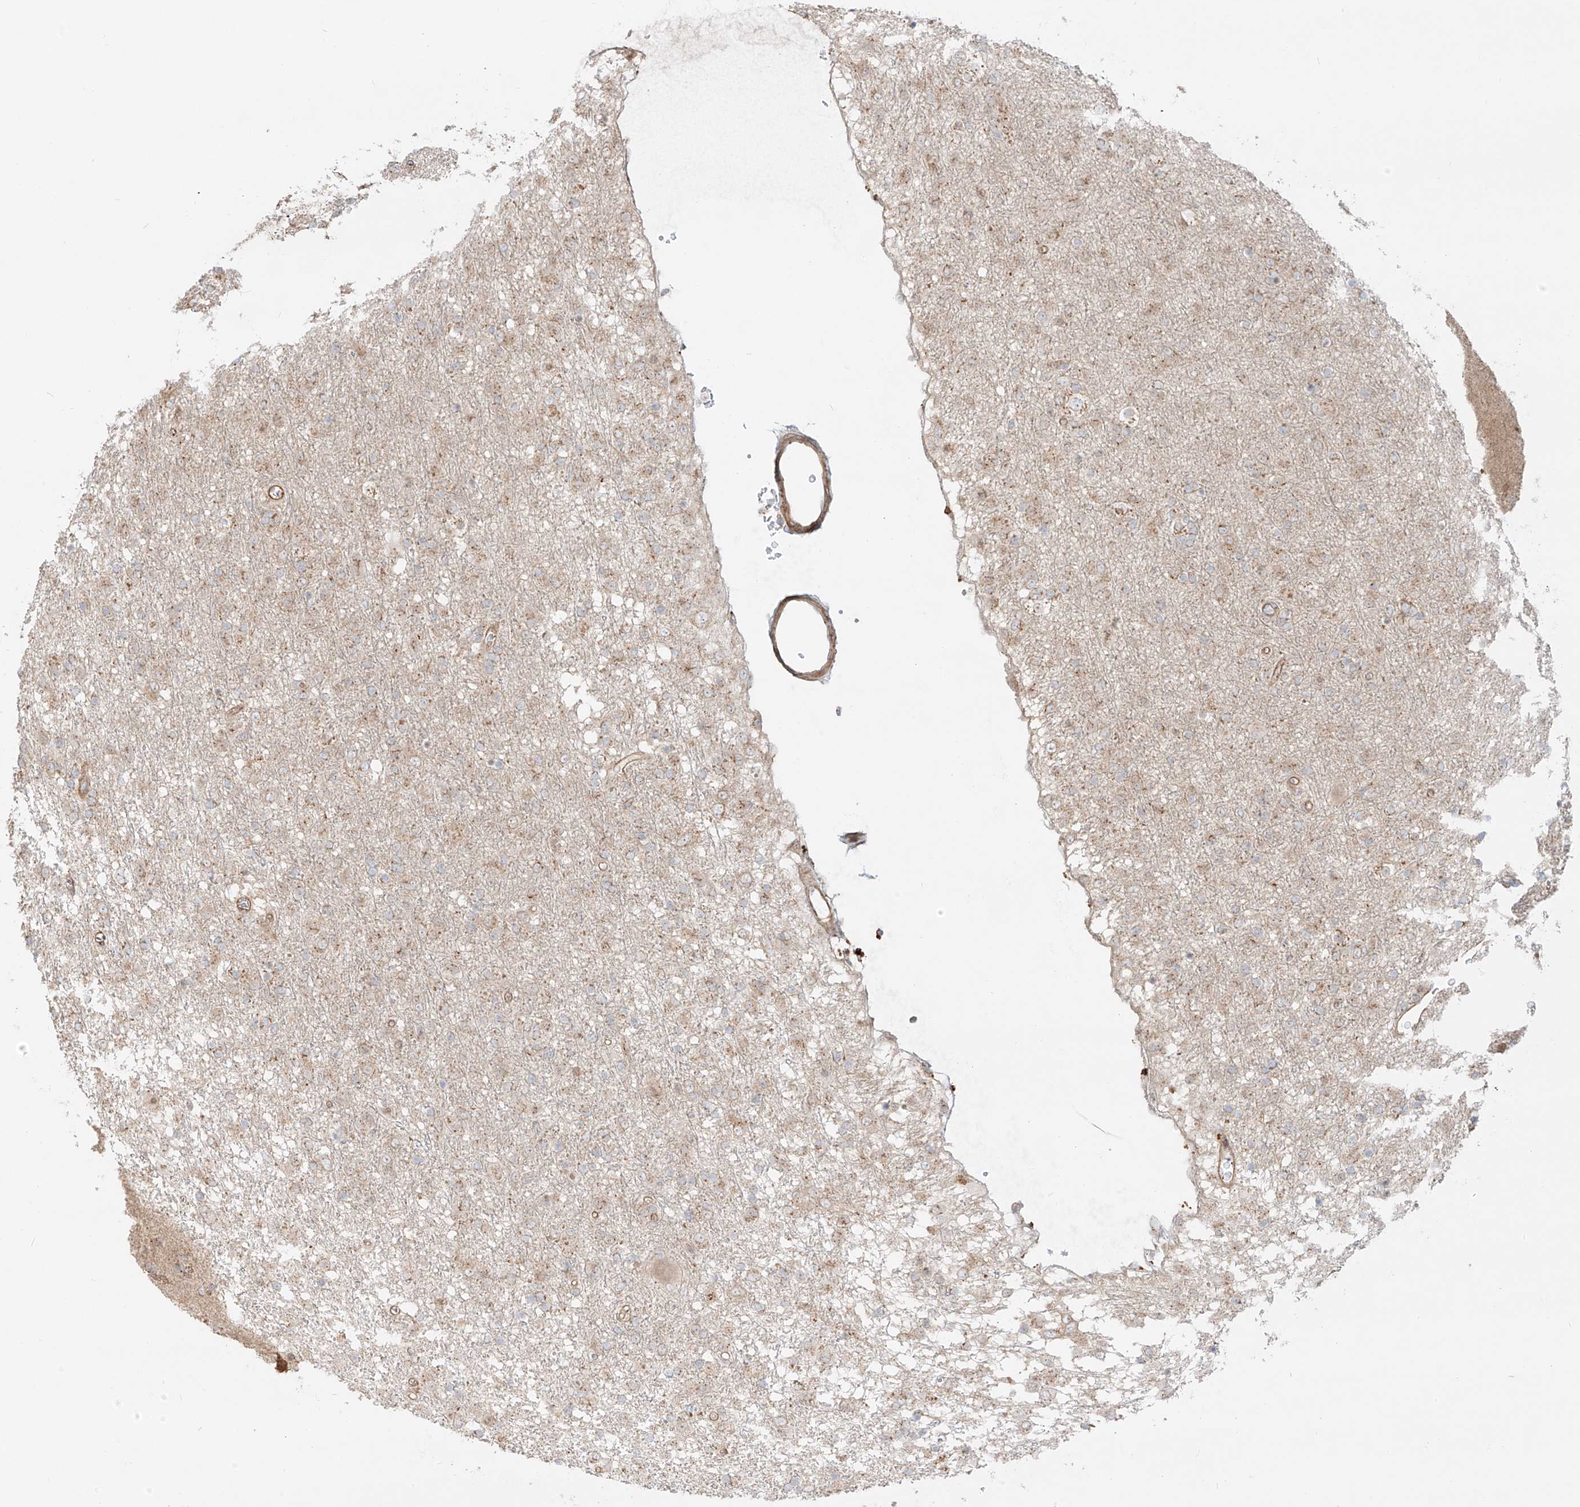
{"staining": {"intensity": "weak", "quantity": "25%-75%", "location": "cytoplasmic/membranous"}, "tissue": "glioma", "cell_type": "Tumor cells", "image_type": "cancer", "snomed": [{"axis": "morphology", "description": "Glioma, malignant, Low grade"}, {"axis": "topography", "description": "Brain"}], "caption": "The histopathology image demonstrates staining of glioma, revealing weak cytoplasmic/membranous protein positivity (brown color) within tumor cells.", "gene": "ZNF287", "patient": {"sex": "male", "age": 65}}